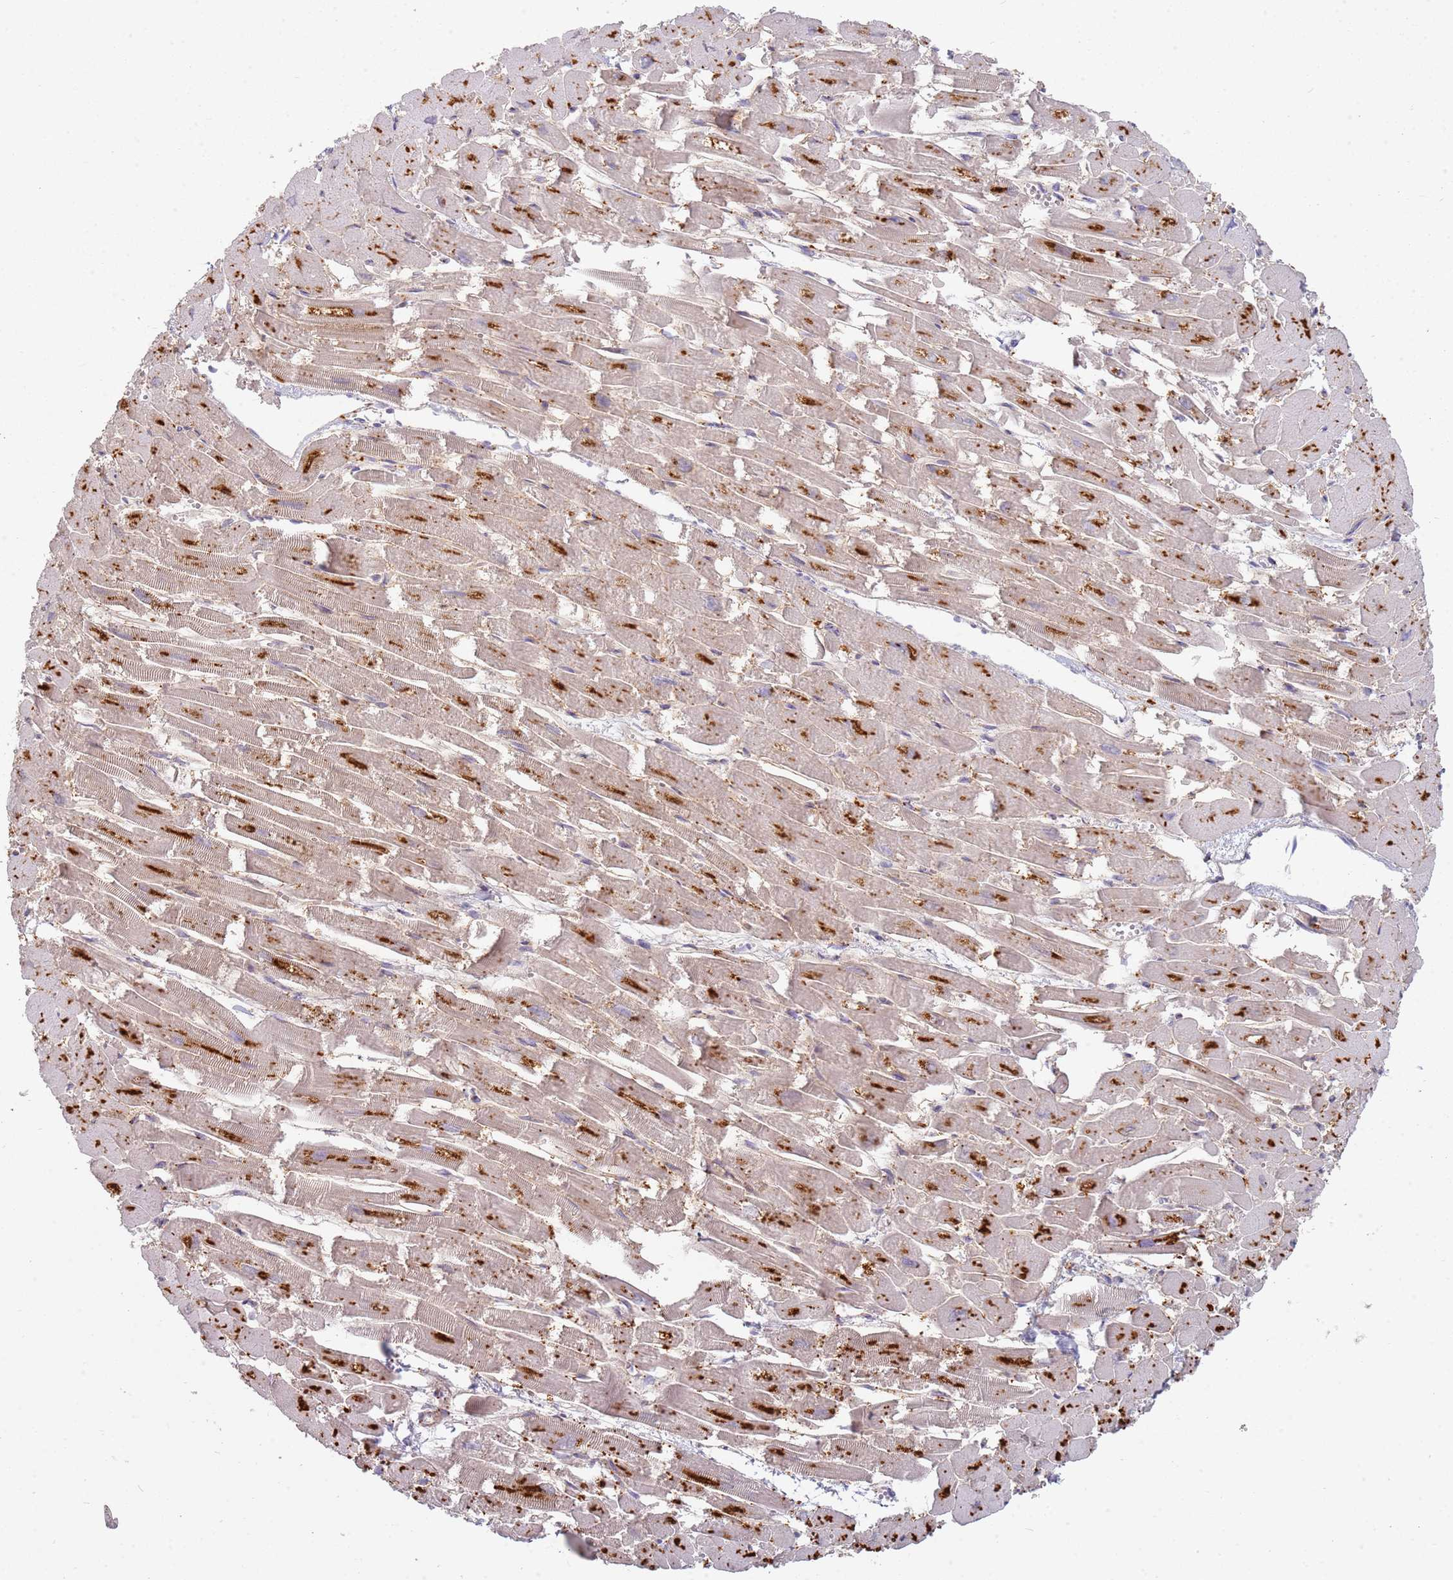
{"staining": {"intensity": "strong", "quantity": "25%-75%", "location": "cytoplasmic/membranous"}, "tissue": "heart muscle", "cell_type": "Cardiomyocytes", "image_type": "normal", "snomed": [{"axis": "morphology", "description": "Normal tissue, NOS"}, {"axis": "topography", "description": "Heart"}], "caption": "The micrograph displays immunohistochemical staining of normal heart muscle. There is strong cytoplasmic/membranous expression is identified in about 25%-75% of cardiomyocytes.", "gene": "TMEM229B", "patient": {"sex": "male", "age": 54}}